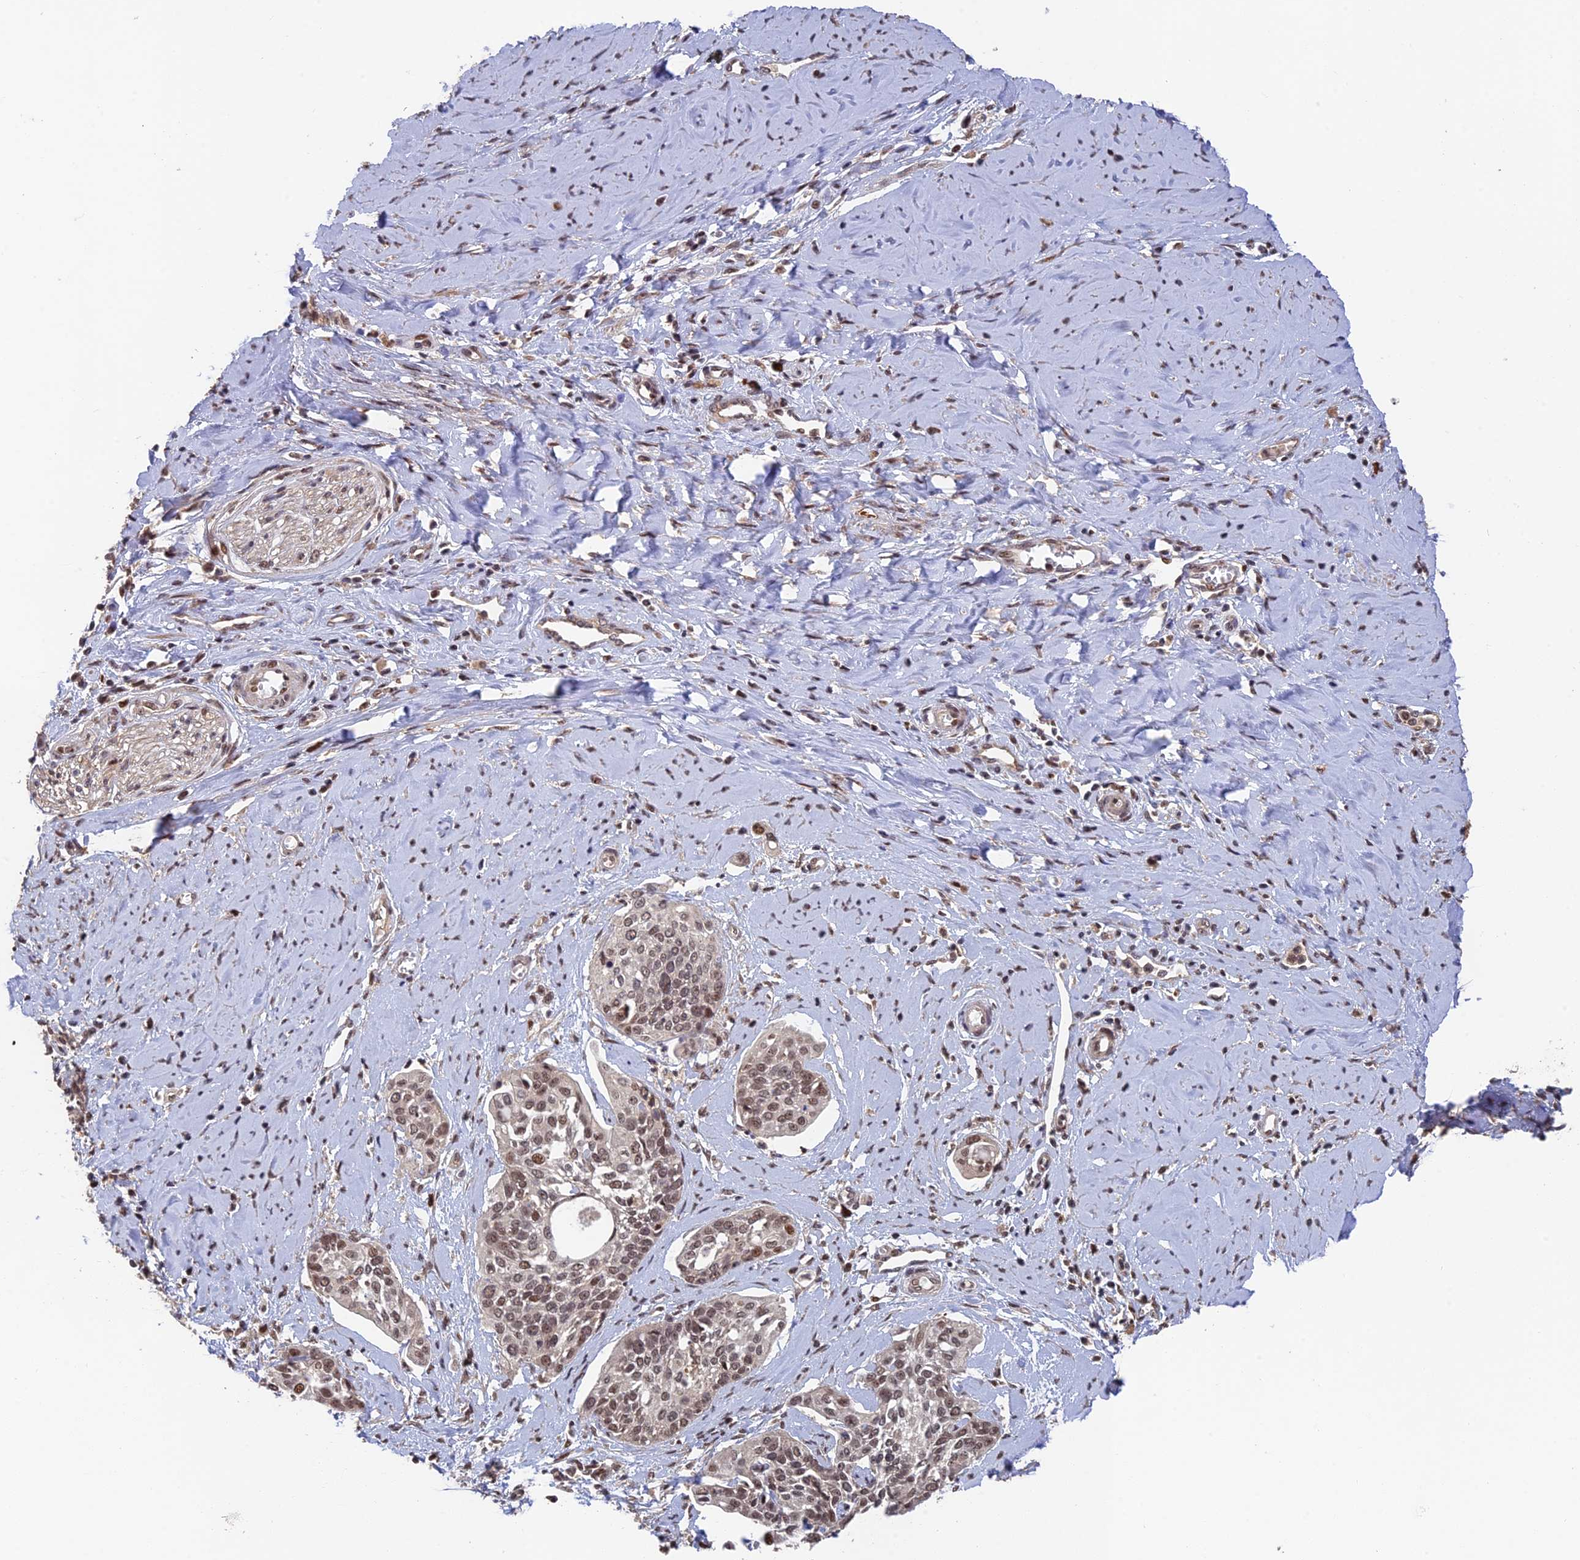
{"staining": {"intensity": "moderate", "quantity": ">75%", "location": "nuclear"}, "tissue": "cervical cancer", "cell_type": "Tumor cells", "image_type": "cancer", "snomed": [{"axis": "morphology", "description": "Squamous cell carcinoma, NOS"}, {"axis": "topography", "description": "Cervix"}], "caption": "Immunohistochemical staining of human cervical cancer reveals medium levels of moderate nuclear protein positivity in about >75% of tumor cells. Nuclei are stained in blue.", "gene": "OSBPL1A", "patient": {"sex": "female", "age": 44}}